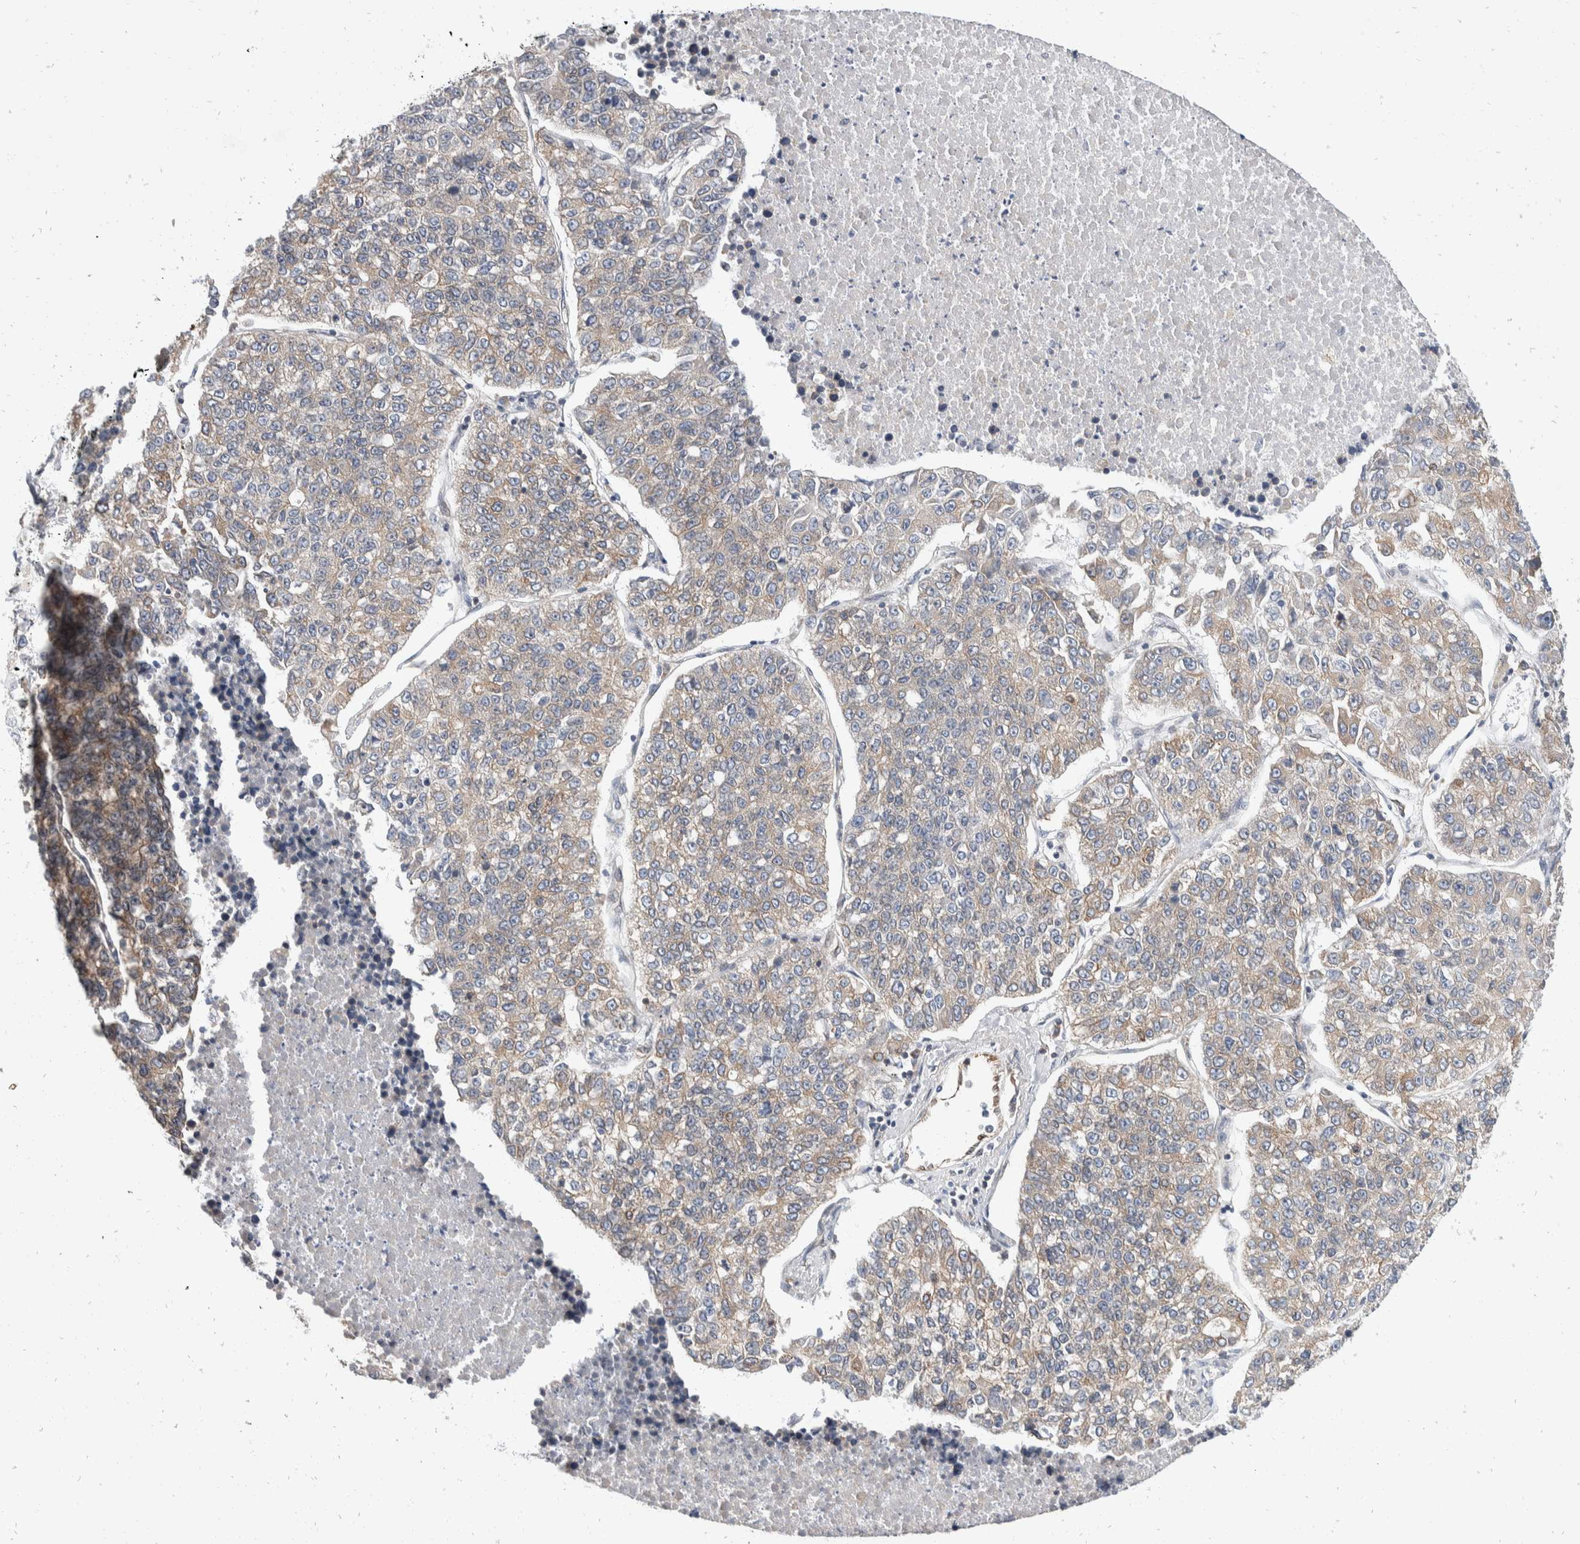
{"staining": {"intensity": "weak", "quantity": ">75%", "location": "cytoplasmic/membranous"}, "tissue": "lung cancer", "cell_type": "Tumor cells", "image_type": "cancer", "snomed": [{"axis": "morphology", "description": "Adenocarcinoma, NOS"}, {"axis": "topography", "description": "Lung"}], "caption": "Protein expression analysis of lung cancer (adenocarcinoma) exhibits weak cytoplasmic/membranous staining in approximately >75% of tumor cells.", "gene": "TMEM245", "patient": {"sex": "male", "age": 49}}